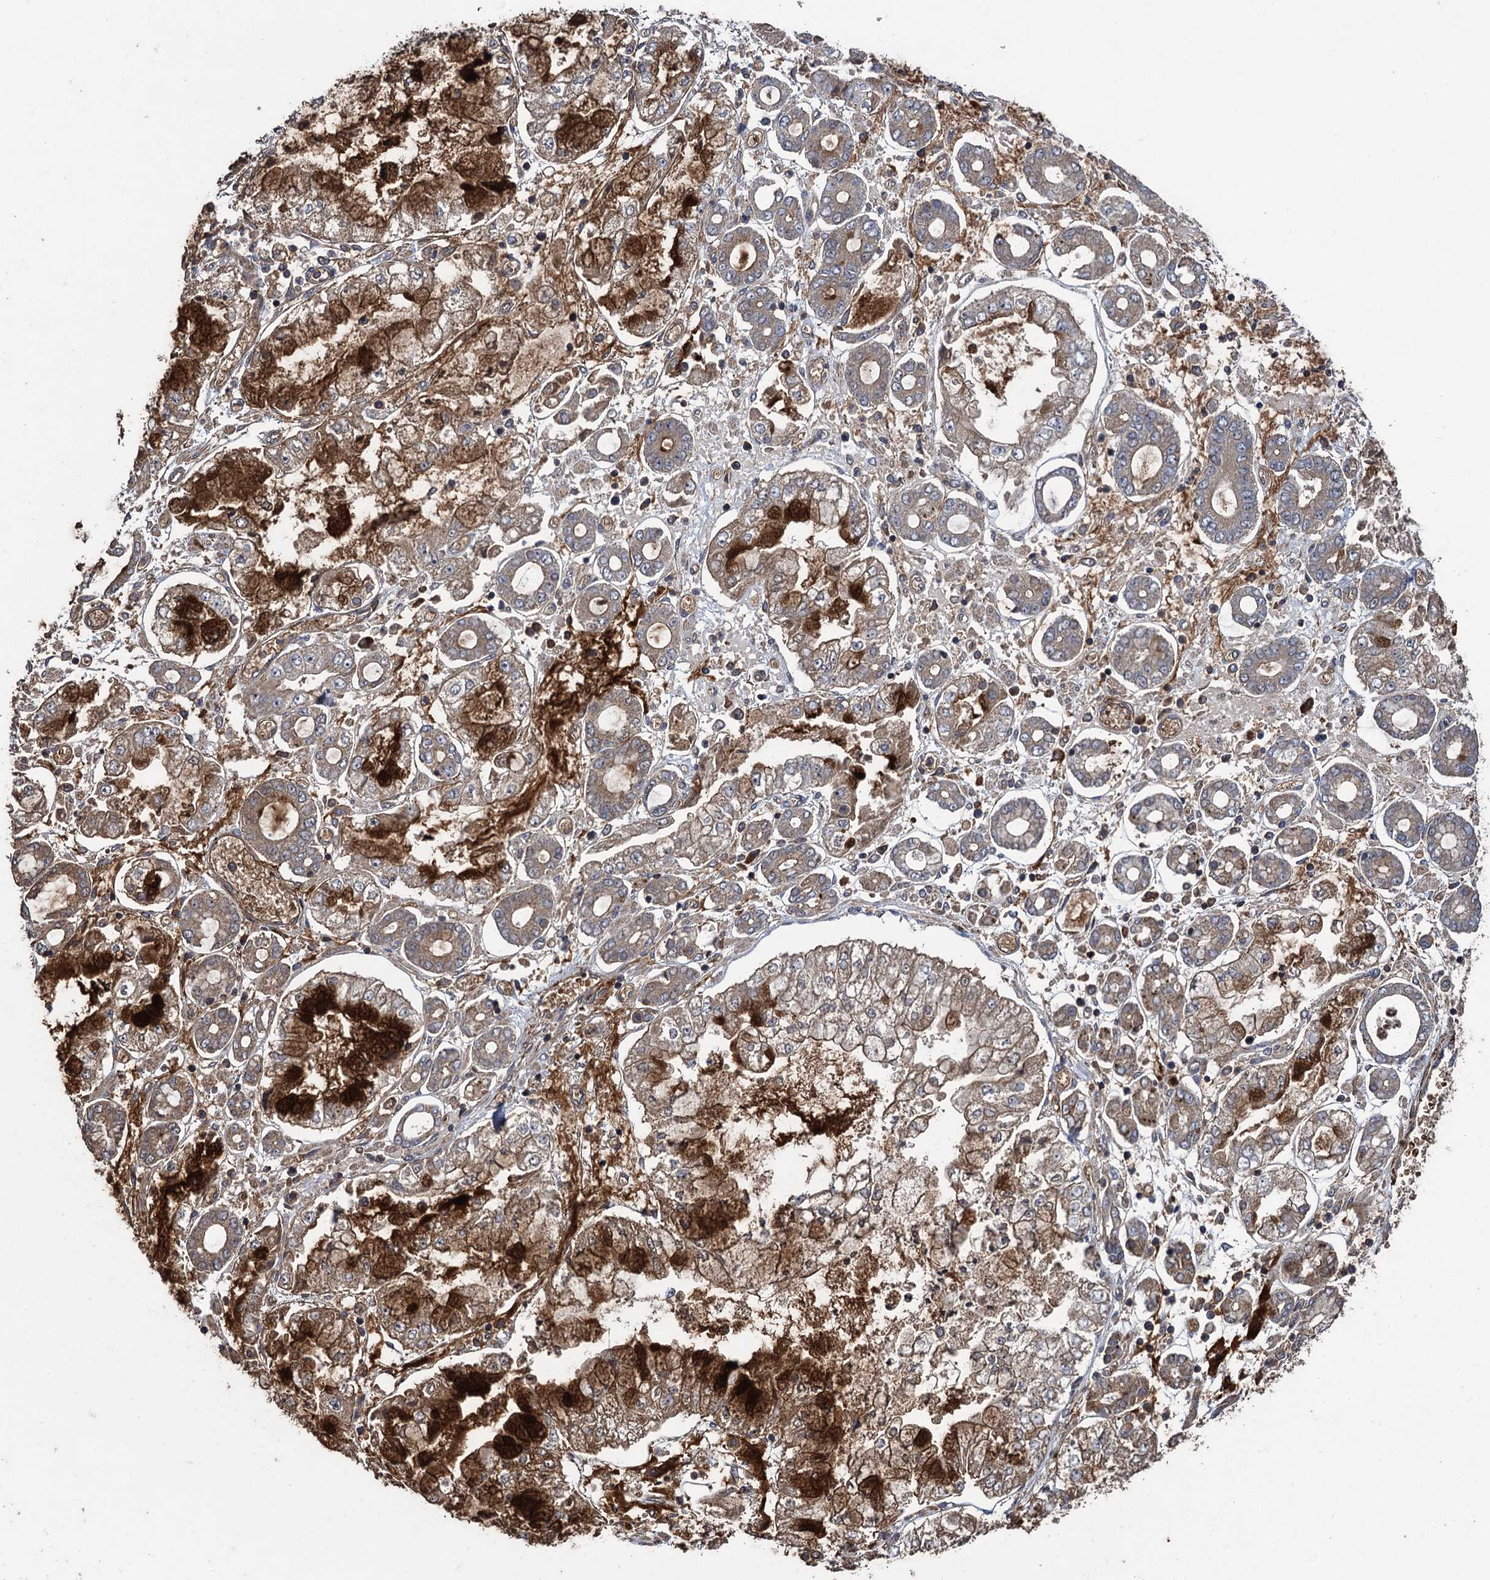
{"staining": {"intensity": "strong", "quantity": "25%-75%", "location": "cytoplasmic/membranous"}, "tissue": "stomach cancer", "cell_type": "Tumor cells", "image_type": "cancer", "snomed": [{"axis": "morphology", "description": "Adenocarcinoma, NOS"}, {"axis": "topography", "description": "Stomach"}], "caption": "A high amount of strong cytoplasmic/membranous expression is appreciated in approximately 25%-75% of tumor cells in stomach cancer (adenocarcinoma) tissue. (Stains: DAB in brown, nuclei in blue, Microscopy: brightfield microscopy at high magnification).", "gene": "TXNDC11", "patient": {"sex": "male", "age": 76}}